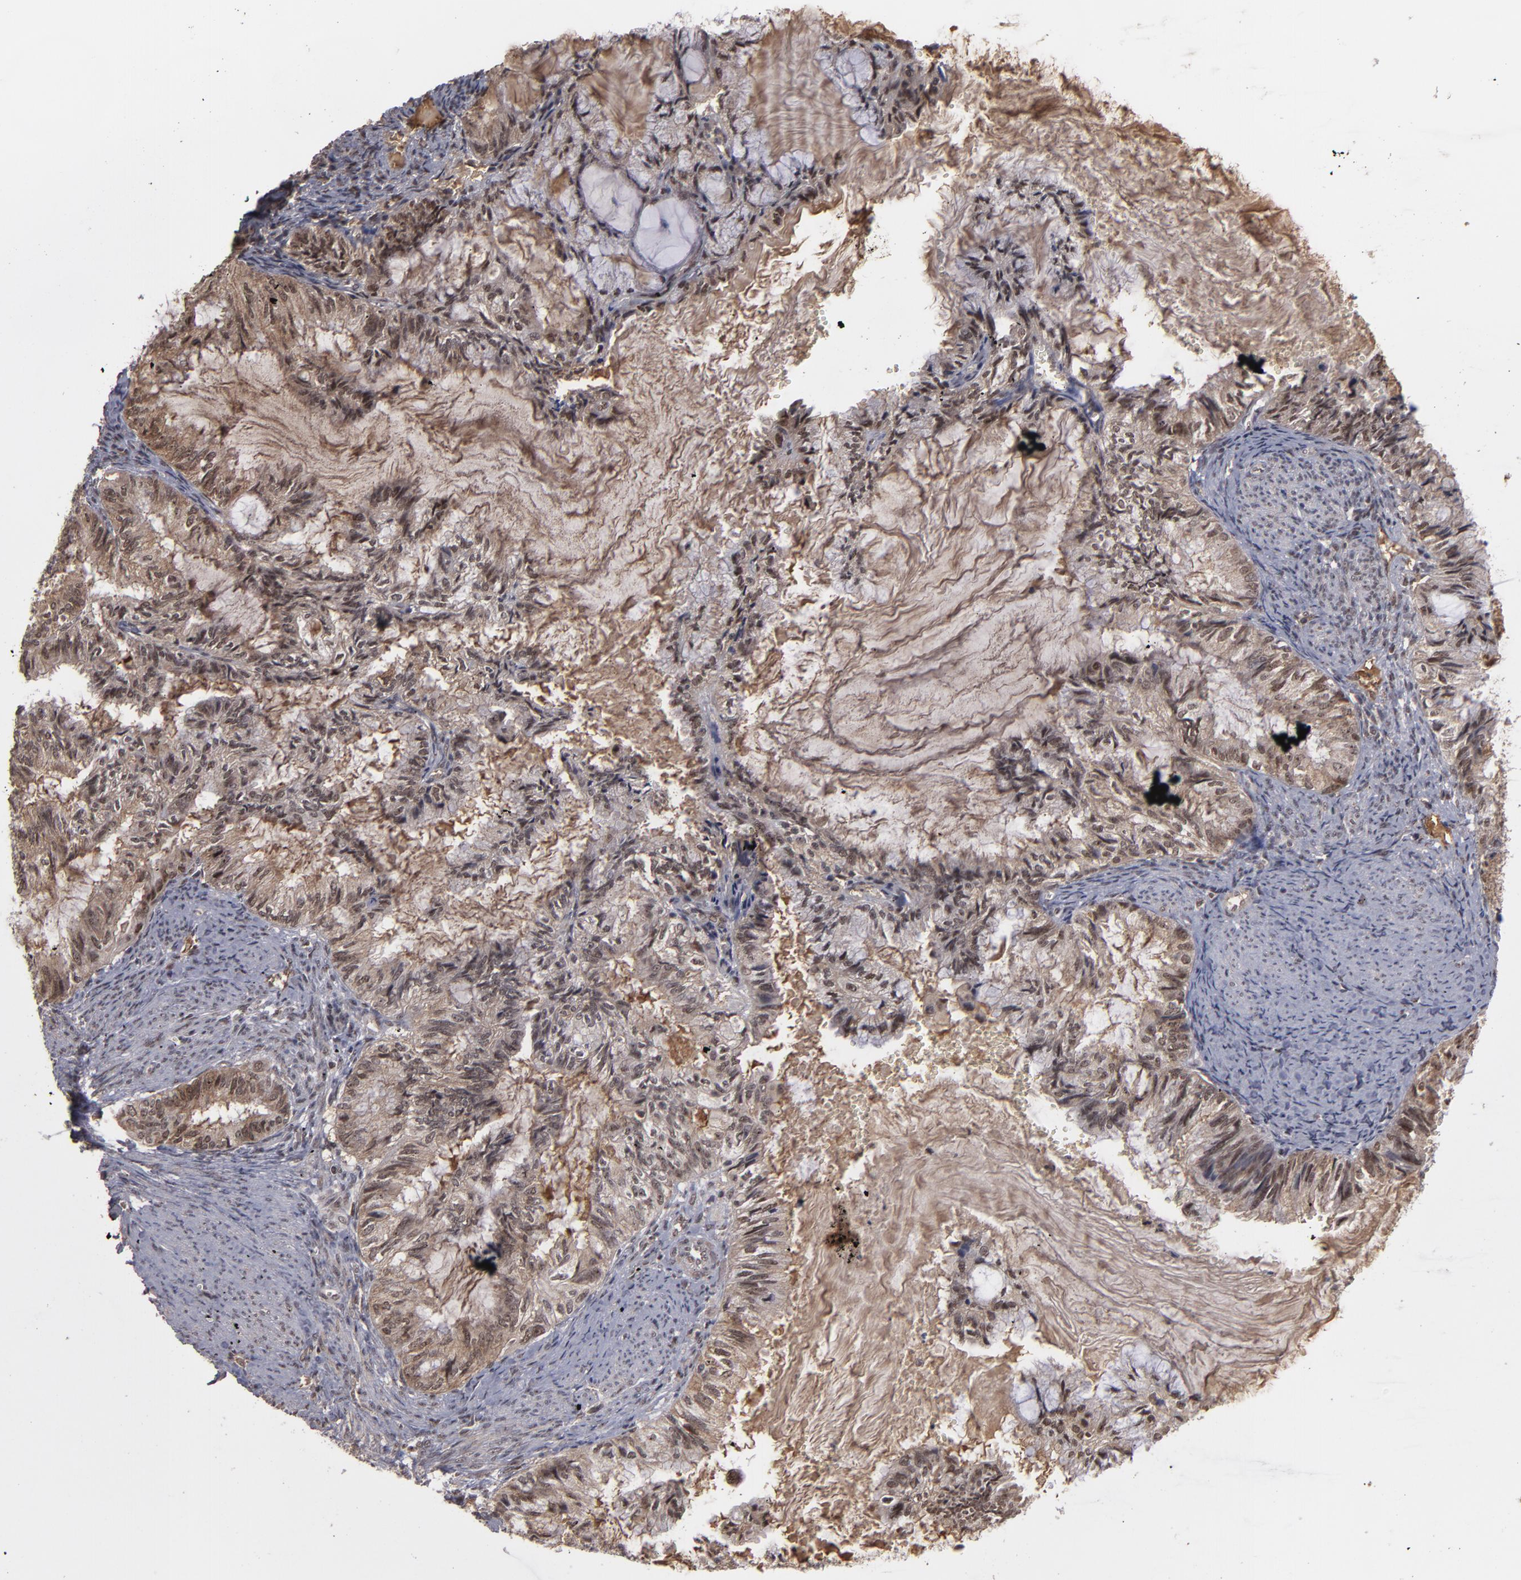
{"staining": {"intensity": "weak", "quantity": "25%-75%", "location": "nuclear"}, "tissue": "endometrial cancer", "cell_type": "Tumor cells", "image_type": "cancer", "snomed": [{"axis": "morphology", "description": "Adenocarcinoma, NOS"}, {"axis": "topography", "description": "Endometrium"}], "caption": "Approximately 25%-75% of tumor cells in human endometrial cancer (adenocarcinoma) demonstrate weak nuclear protein expression as visualized by brown immunohistochemical staining.", "gene": "ZNF234", "patient": {"sex": "female", "age": 86}}